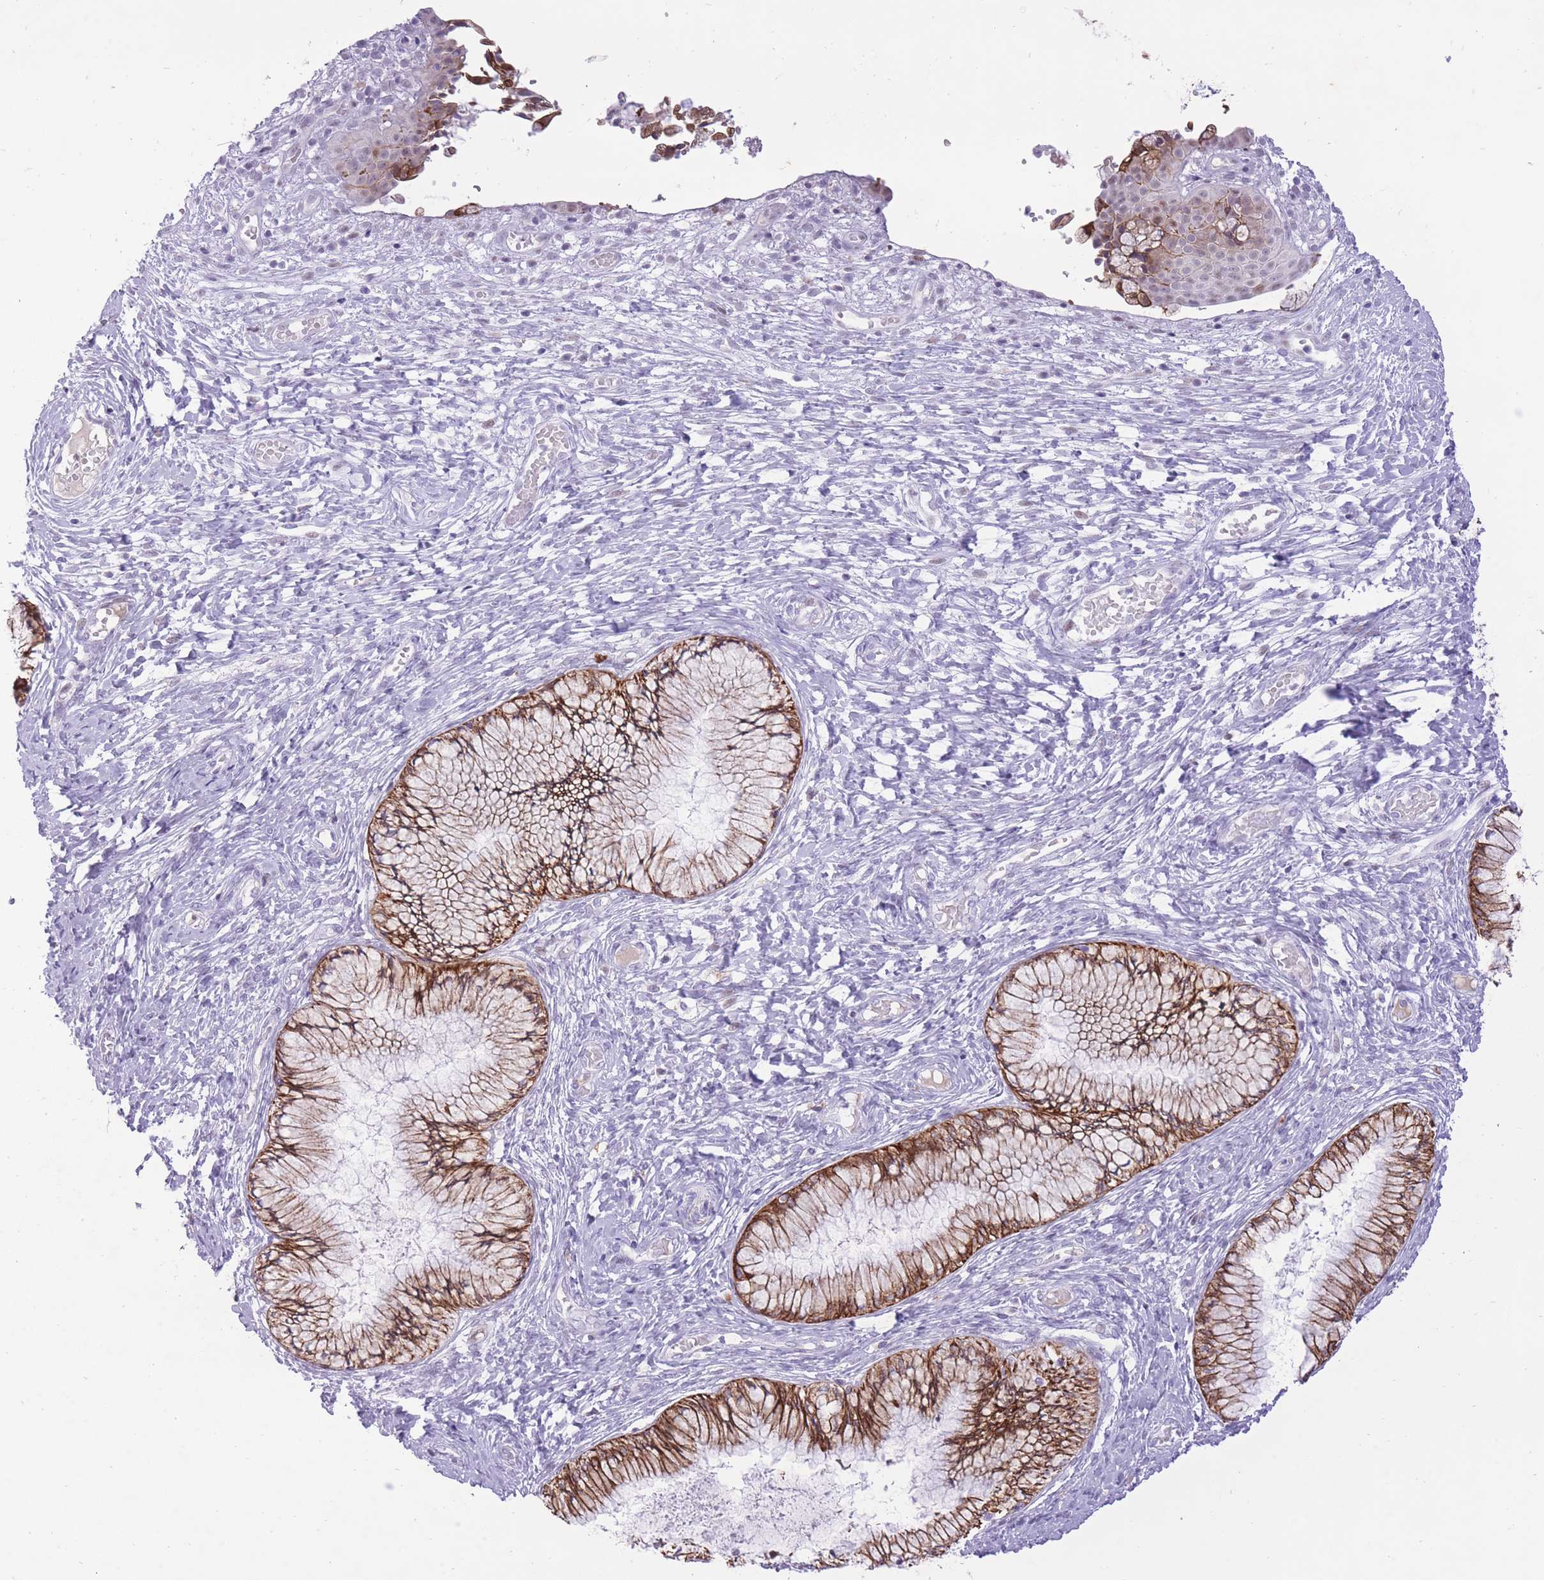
{"staining": {"intensity": "strong", "quantity": ">75%", "location": "cytoplasmic/membranous"}, "tissue": "cervix", "cell_type": "Glandular cells", "image_type": "normal", "snomed": [{"axis": "morphology", "description": "Normal tissue, NOS"}, {"axis": "topography", "description": "Cervix"}], "caption": "IHC photomicrograph of unremarkable cervix: cervix stained using immunohistochemistry shows high levels of strong protein expression localized specifically in the cytoplasmic/membranous of glandular cells, appearing as a cytoplasmic/membranous brown color.", "gene": "MEIS3", "patient": {"sex": "female", "age": 42}}